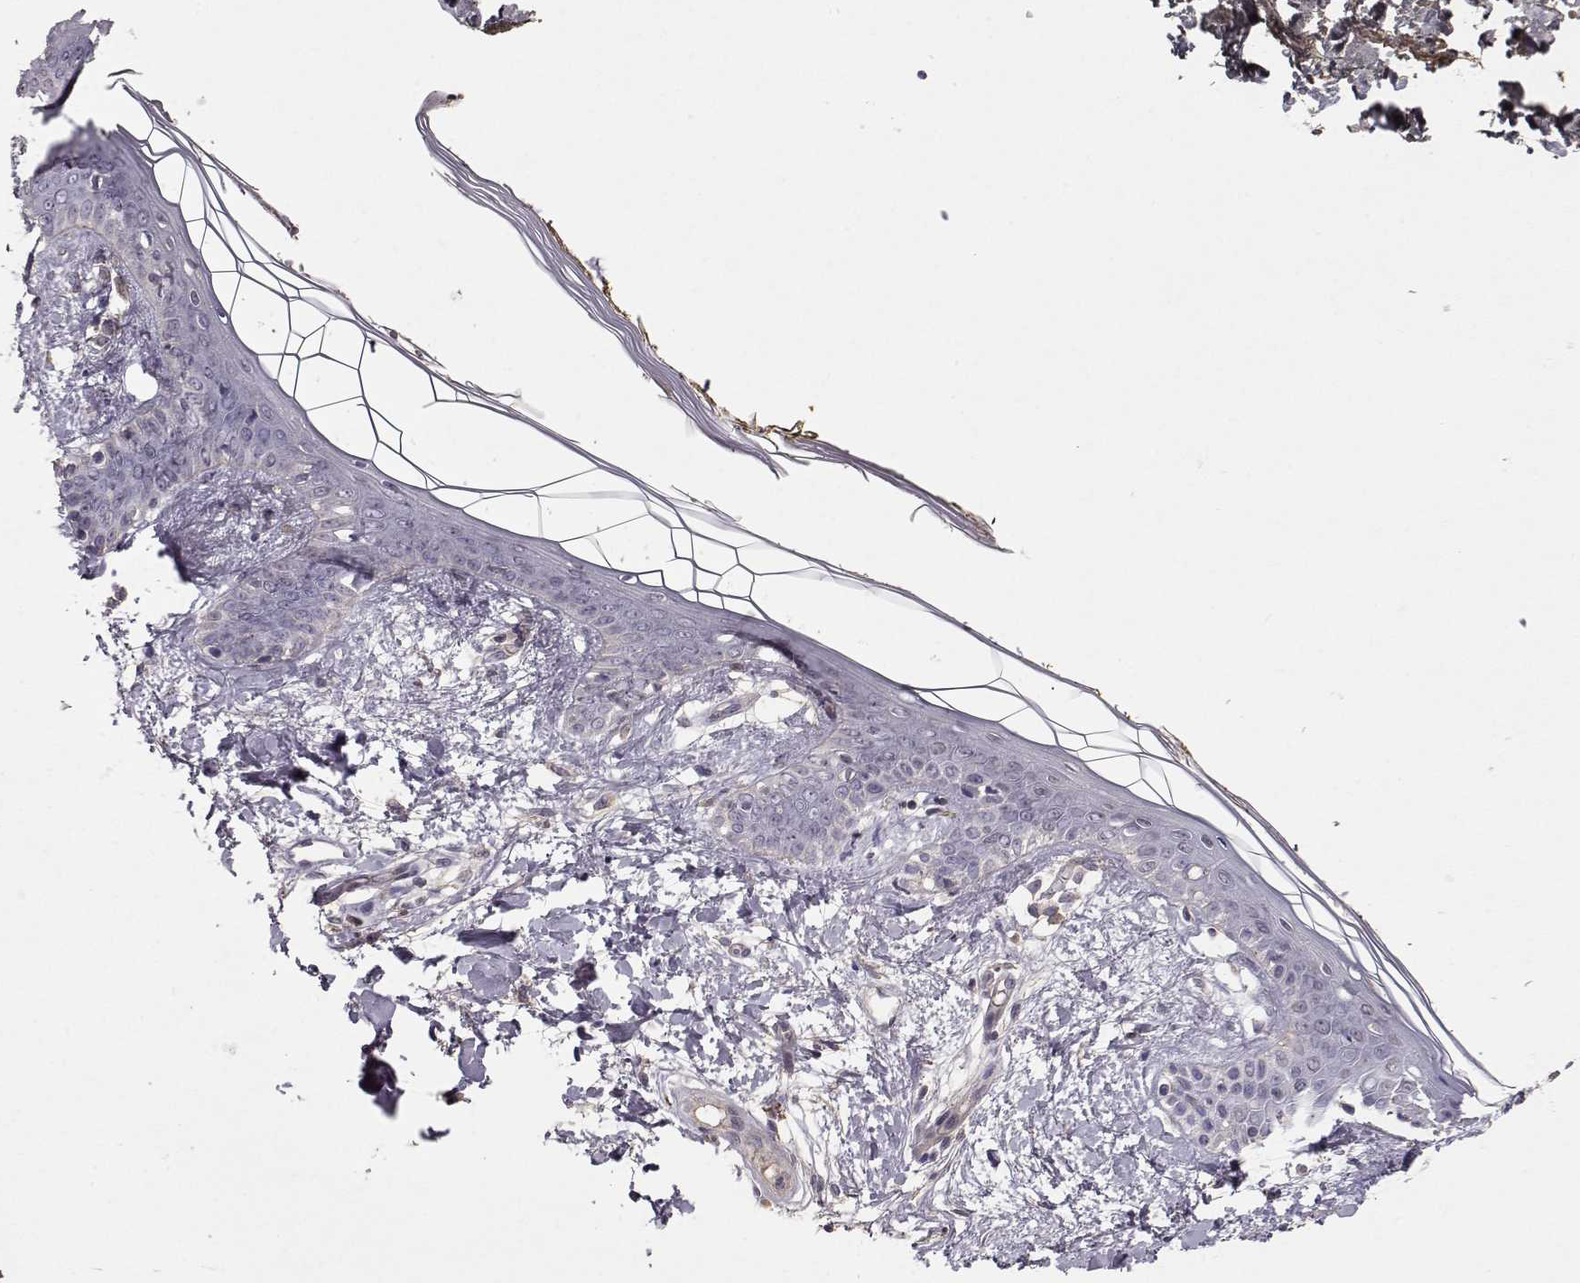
{"staining": {"intensity": "negative", "quantity": "none", "location": "none"}, "tissue": "skin", "cell_type": "Fibroblasts", "image_type": "normal", "snomed": [{"axis": "morphology", "description": "Normal tissue, NOS"}, {"axis": "topography", "description": "Skin"}], "caption": "This micrograph is of normal skin stained with IHC to label a protein in brown with the nuclei are counter-stained blue. There is no expression in fibroblasts. (DAB immunohistochemistry, high magnification).", "gene": "PMCH", "patient": {"sex": "female", "age": 34}}